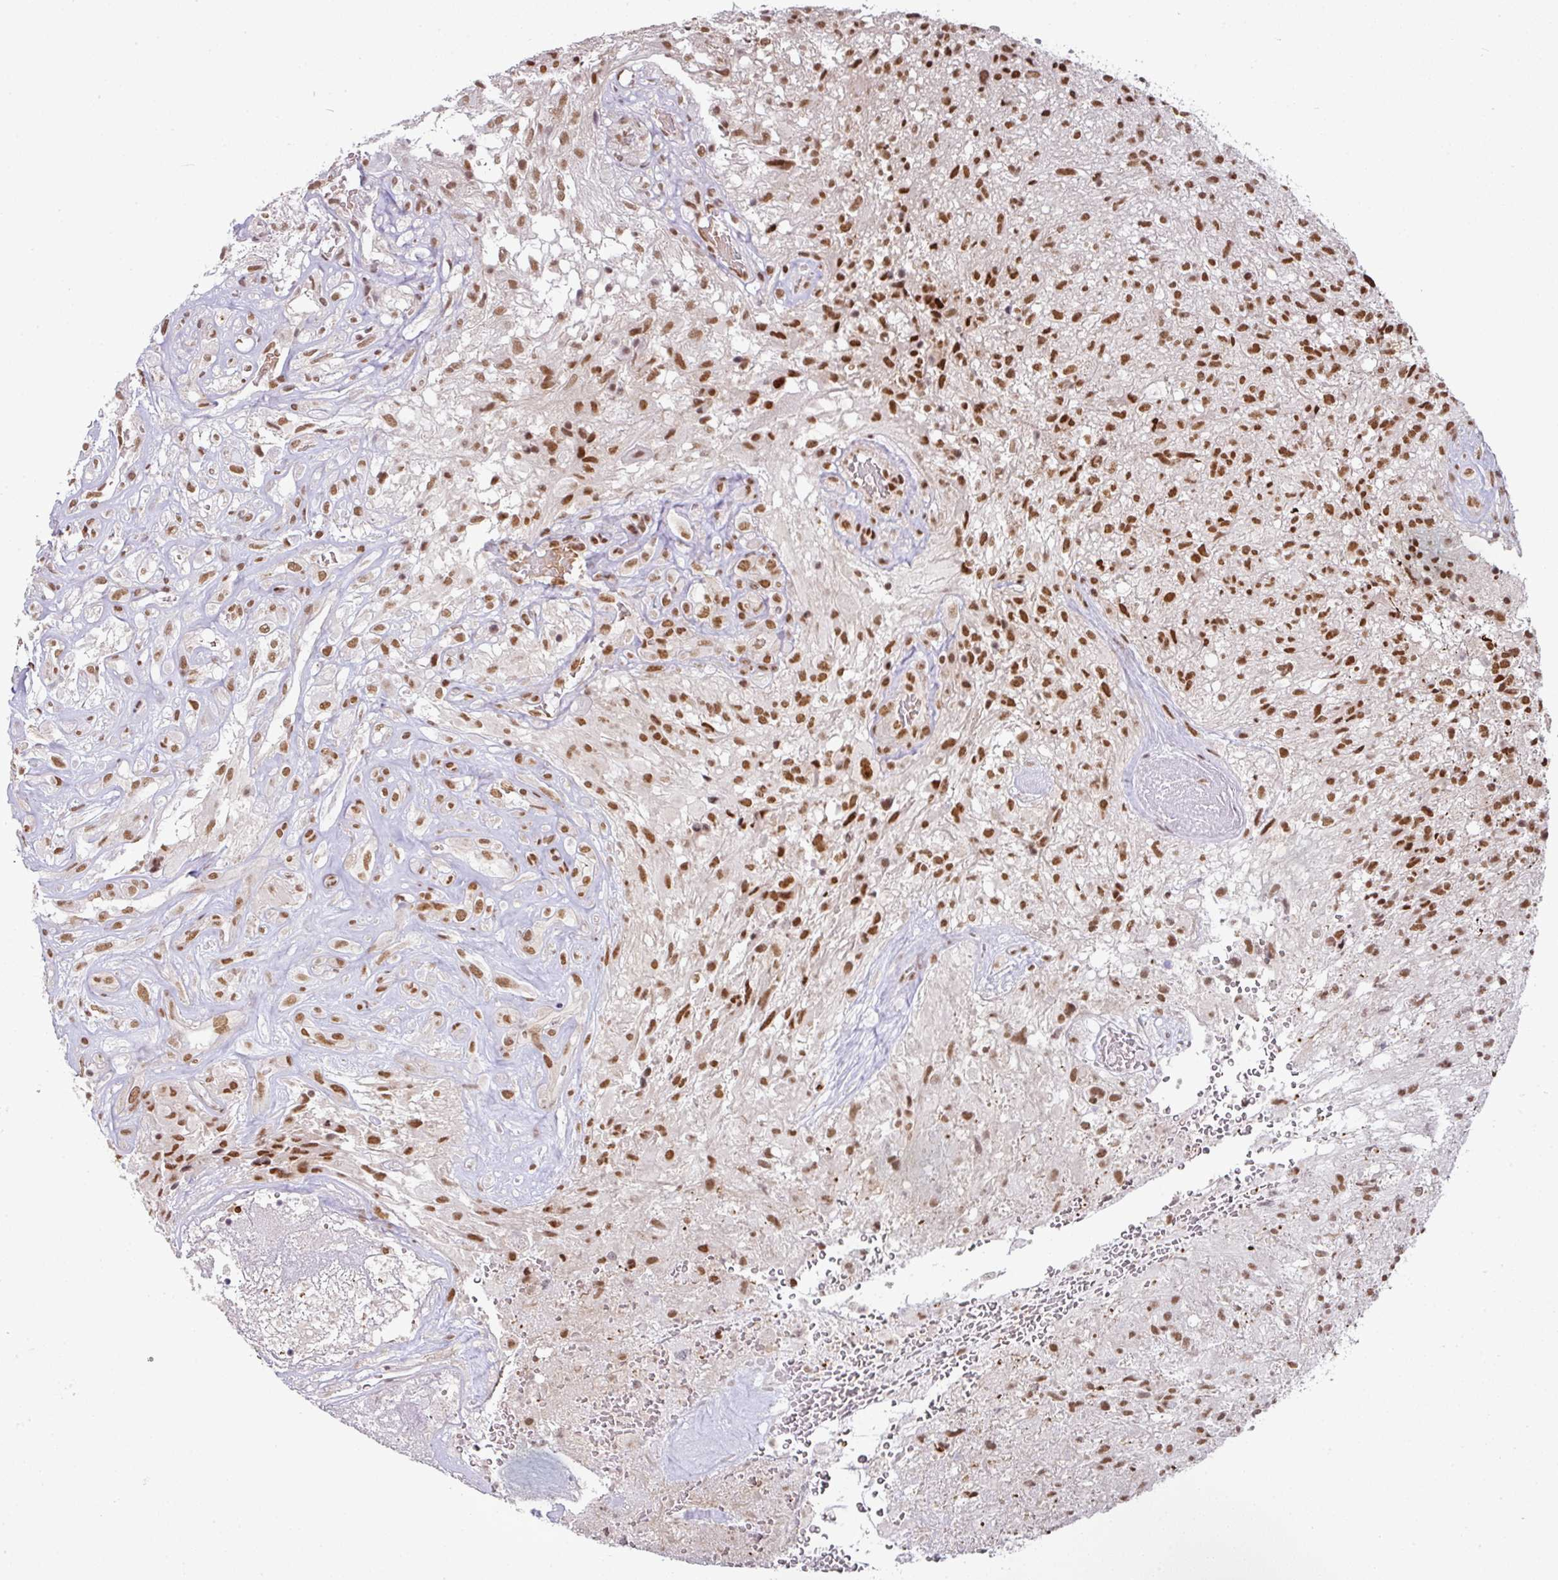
{"staining": {"intensity": "moderate", "quantity": ">75%", "location": "nuclear"}, "tissue": "glioma", "cell_type": "Tumor cells", "image_type": "cancer", "snomed": [{"axis": "morphology", "description": "Glioma, malignant, High grade"}, {"axis": "topography", "description": "Brain"}], "caption": "A photomicrograph of human glioma stained for a protein demonstrates moderate nuclear brown staining in tumor cells.", "gene": "NCOA5", "patient": {"sex": "male", "age": 56}}